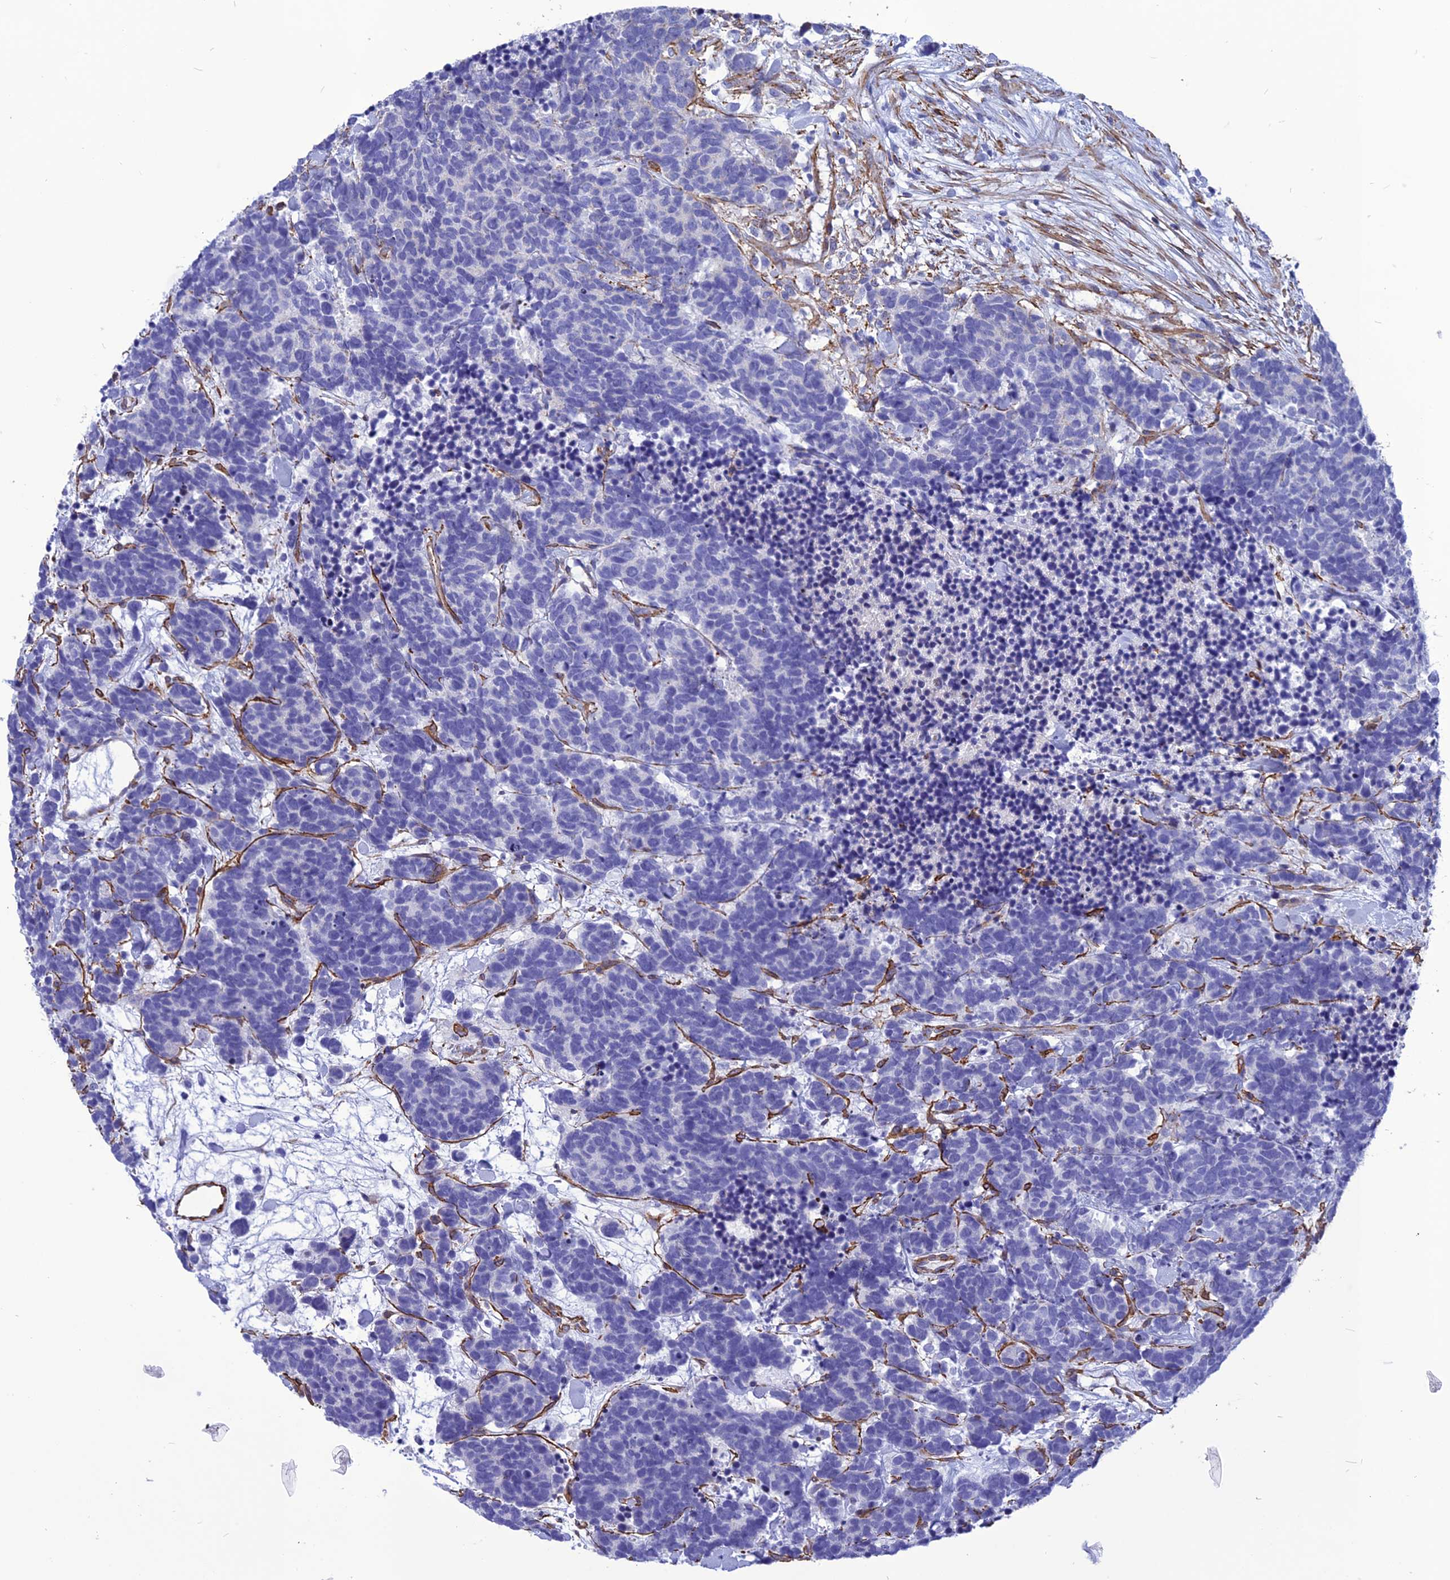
{"staining": {"intensity": "negative", "quantity": "none", "location": "none"}, "tissue": "carcinoid", "cell_type": "Tumor cells", "image_type": "cancer", "snomed": [{"axis": "morphology", "description": "Carcinoma, NOS"}, {"axis": "morphology", "description": "Carcinoid, malignant, NOS"}, {"axis": "topography", "description": "Prostate"}], "caption": "Carcinoid stained for a protein using IHC reveals no staining tumor cells.", "gene": "NKD1", "patient": {"sex": "male", "age": 57}}